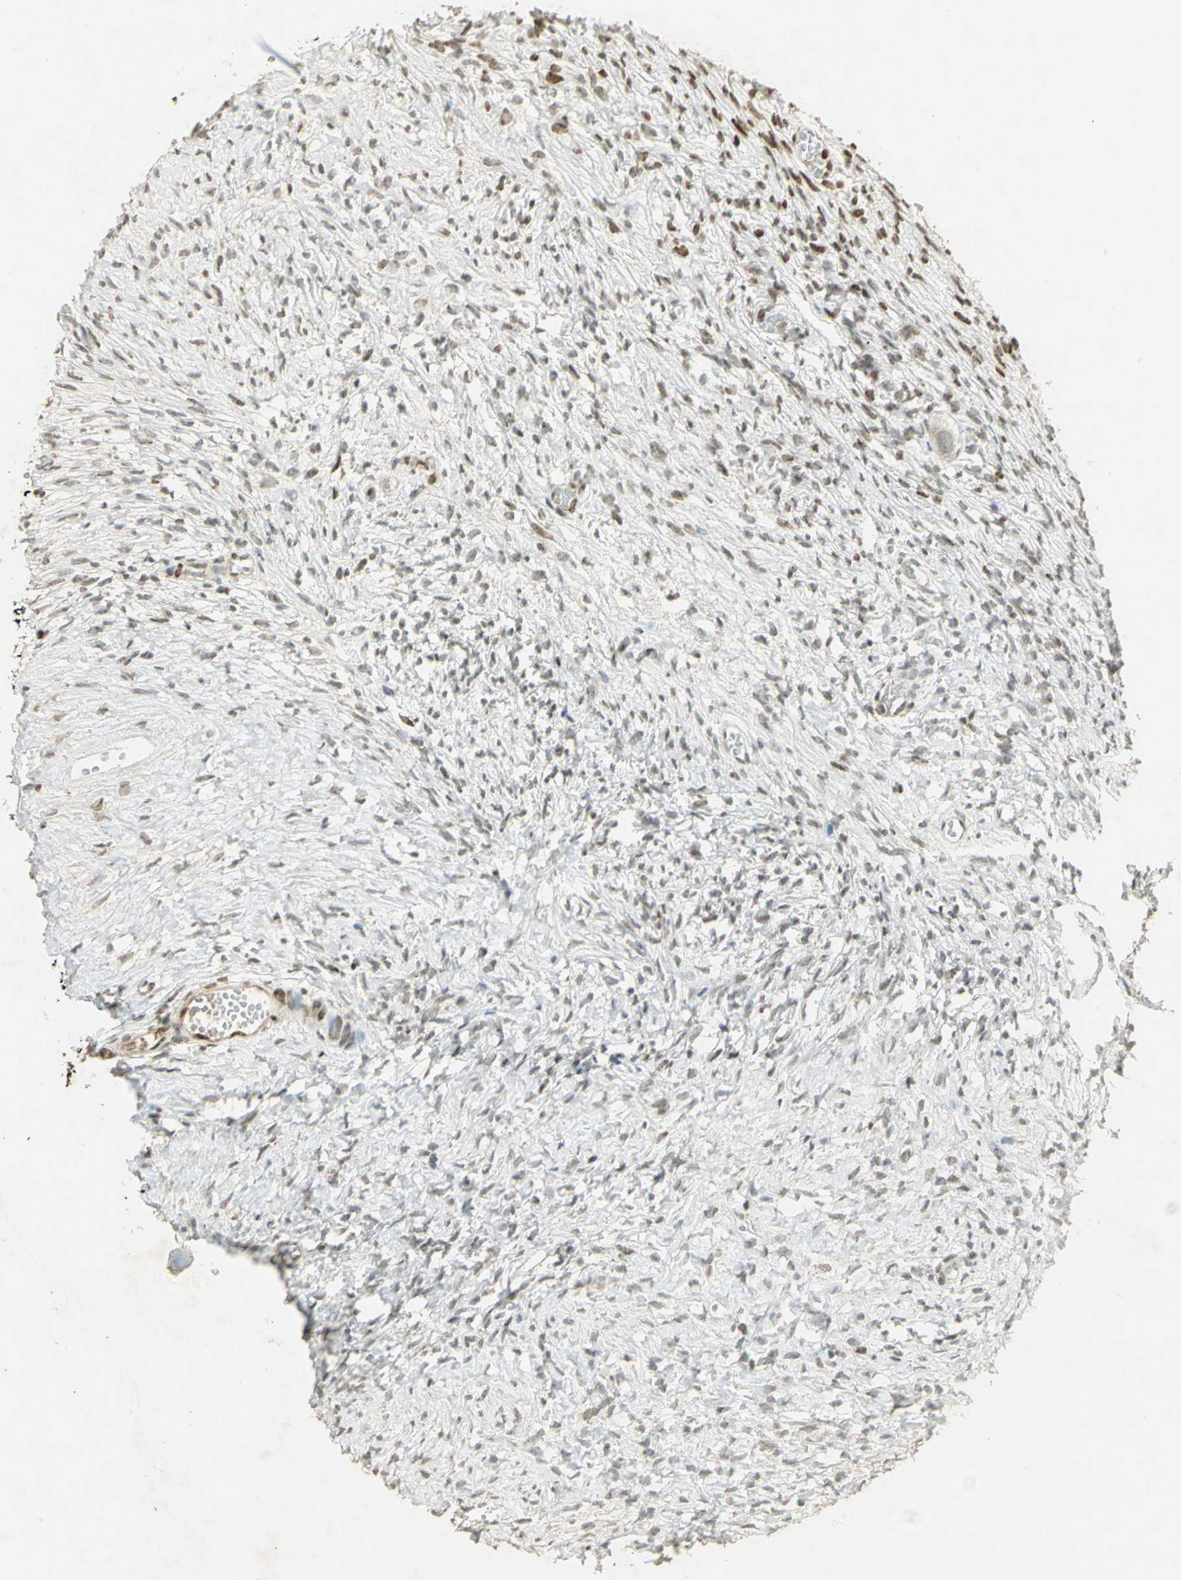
{"staining": {"intensity": "moderate", "quantity": "<25%", "location": "cytoplasmic/membranous"}, "tissue": "ovary", "cell_type": "Ovarian stroma cells", "image_type": "normal", "snomed": [{"axis": "morphology", "description": "Normal tissue, NOS"}, {"axis": "topography", "description": "Ovary"}], "caption": "Ovary stained with IHC displays moderate cytoplasmic/membranous staining in about <25% of ovarian stroma cells.", "gene": "AK6", "patient": {"sex": "female", "age": 35}}